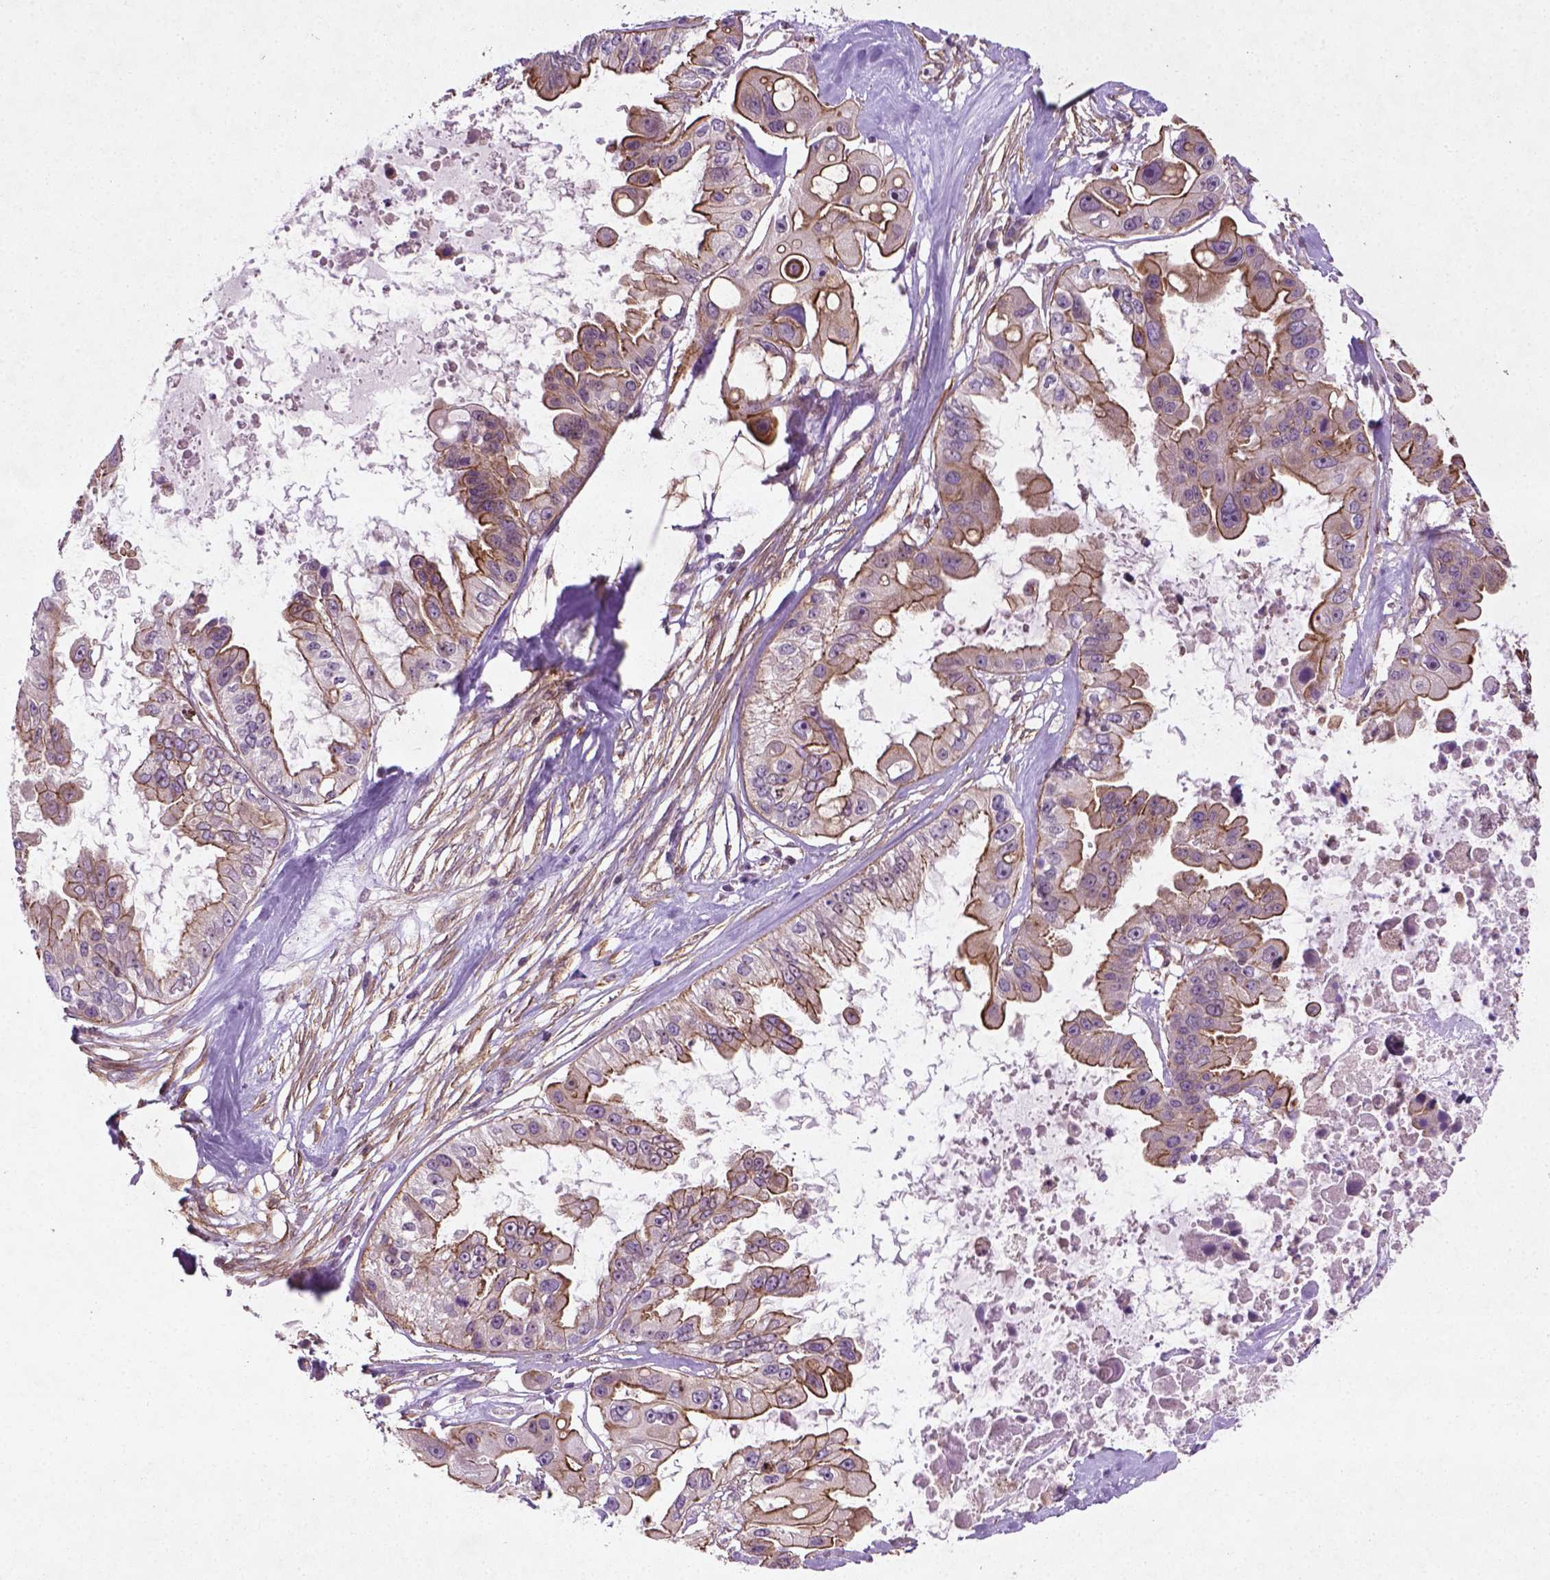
{"staining": {"intensity": "moderate", "quantity": "25%-75%", "location": "cytoplasmic/membranous"}, "tissue": "ovarian cancer", "cell_type": "Tumor cells", "image_type": "cancer", "snomed": [{"axis": "morphology", "description": "Cystadenocarcinoma, serous, NOS"}, {"axis": "topography", "description": "Ovary"}], "caption": "Serous cystadenocarcinoma (ovarian) stained for a protein shows moderate cytoplasmic/membranous positivity in tumor cells.", "gene": "TCHP", "patient": {"sex": "female", "age": 56}}